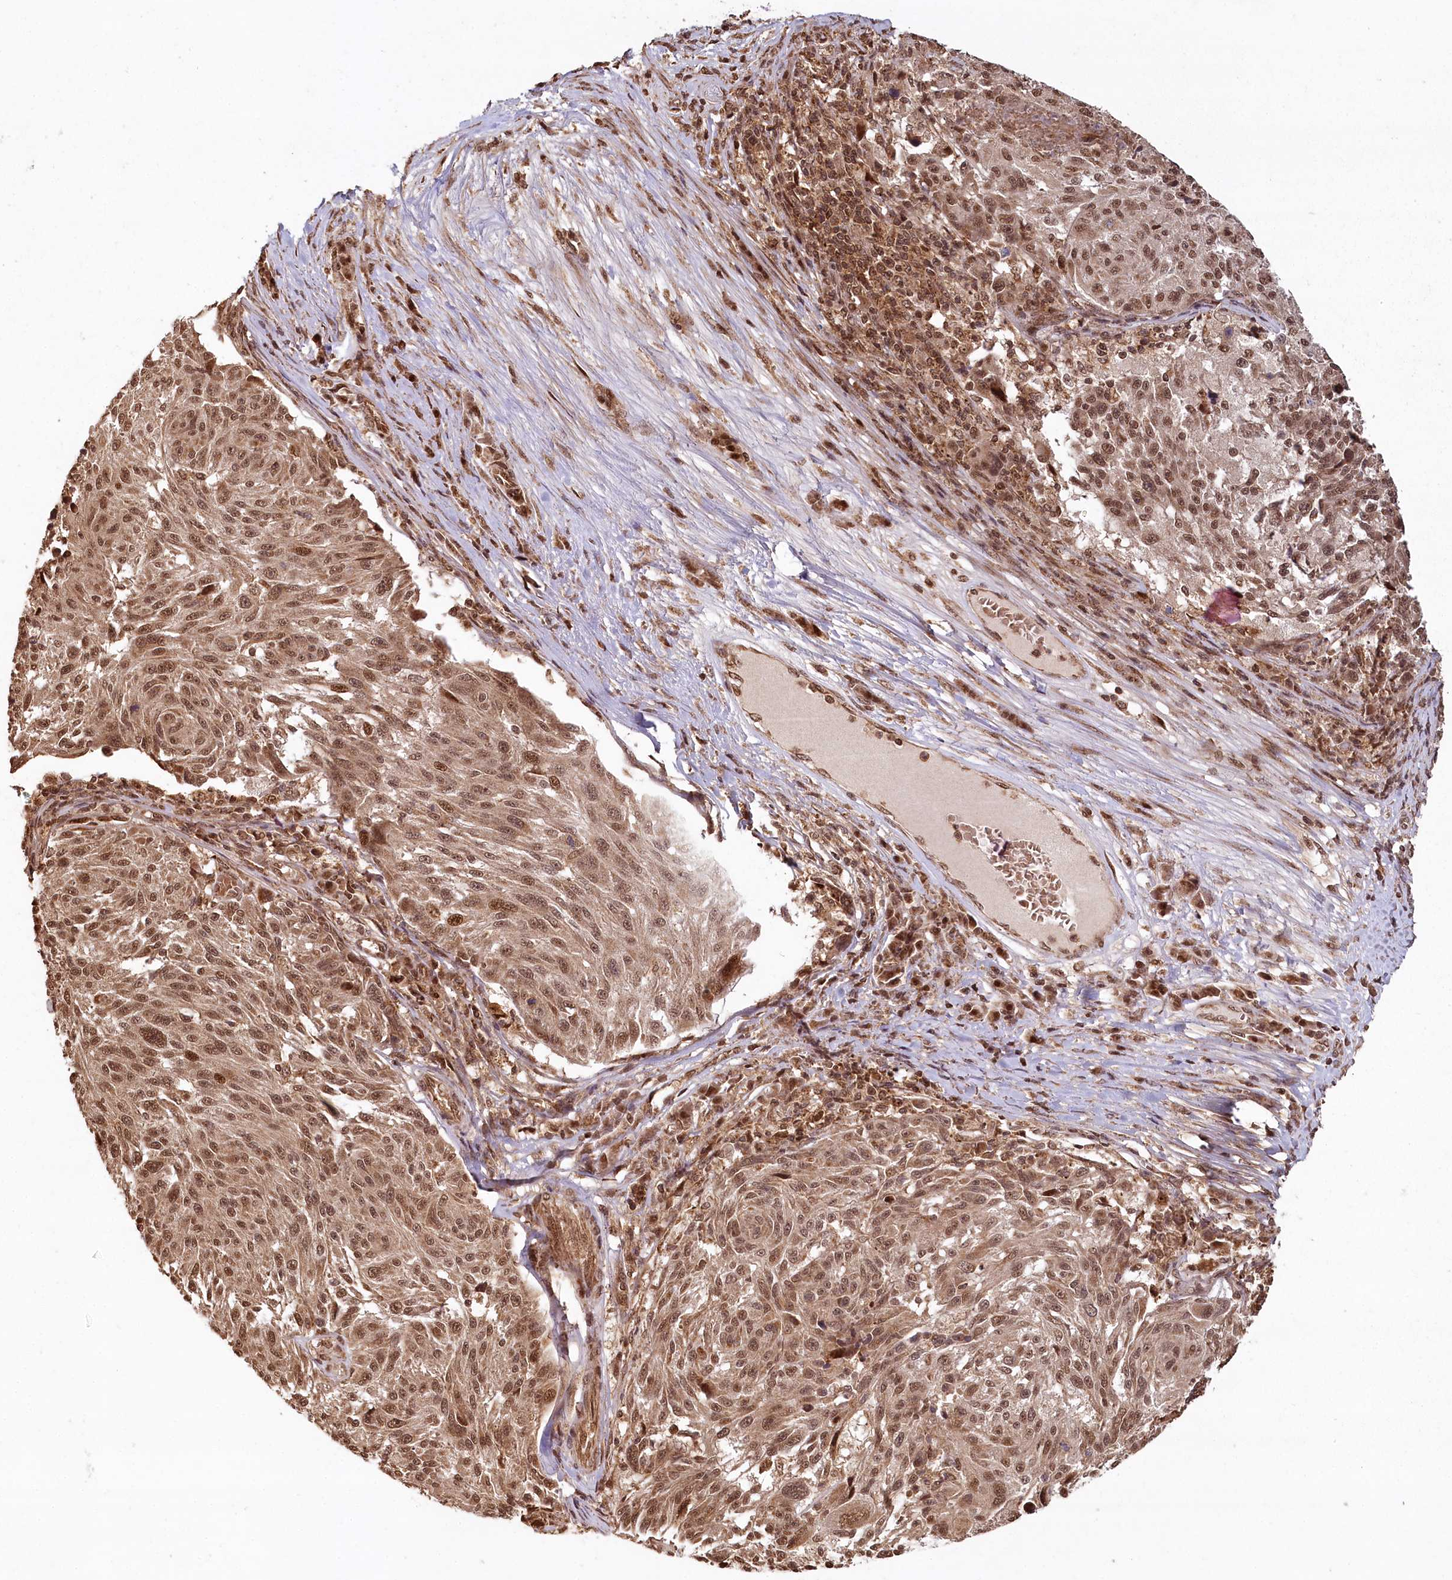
{"staining": {"intensity": "moderate", "quantity": ">75%", "location": "nuclear"}, "tissue": "melanoma", "cell_type": "Tumor cells", "image_type": "cancer", "snomed": [{"axis": "morphology", "description": "Malignant melanoma, NOS"}, {"axis": "topography", "description": "Skin"}], "caption": "Immunohistochemical staining of melanoma reveals medium levels of moderate nuclear protein staining in about >75% of tumor cells. The protein of interest is shown in brown color, while the nuclei are stained blue.", "gene": "MICU1", "patient": {"sex": "male", "age": 53}}